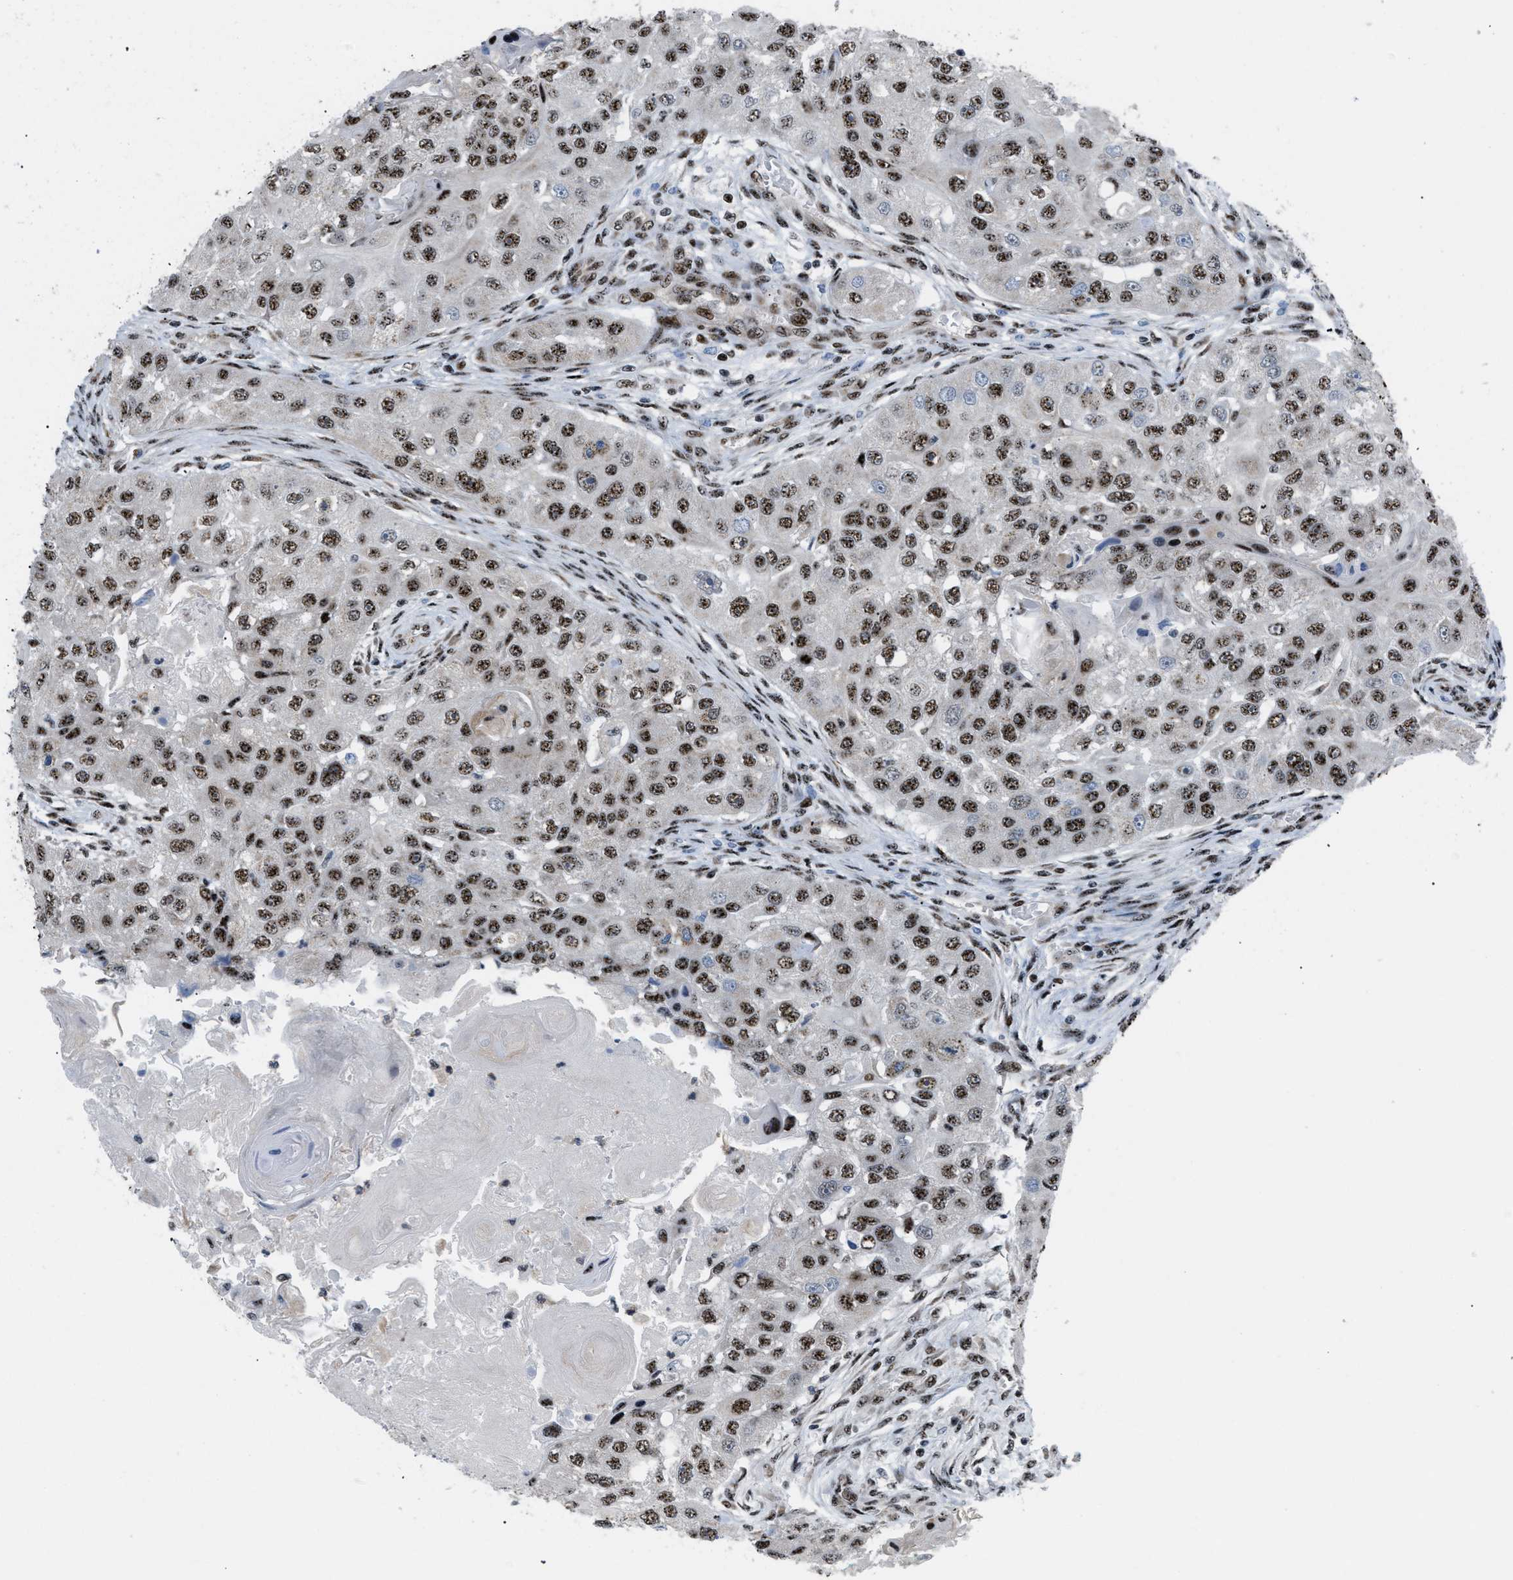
{"staining": {"intensity": "strong", "quantity": ">75%", "location": "nuclear"}, "tissue": "head and neck cancer", "cell_type": "Tumor cells", "image_type": "cancer", "snomed": [{"axis": "morphology", "description": "Normal tissue, NOS"}, {"axis": "morphology", "description": "Squamous cell carcinoma, NOS"}, {"axis": "topography", "description": "Skeletal muscle"}, {"axis": "topography", "description": "Head-Neck"}], "caption": "A brown stain labels strong nuclear staining of a protein in head and neck squamous cell carcinoma tumor cells.", "gene": "CDR2", "patient": {"sex": "male", "age": 51}}